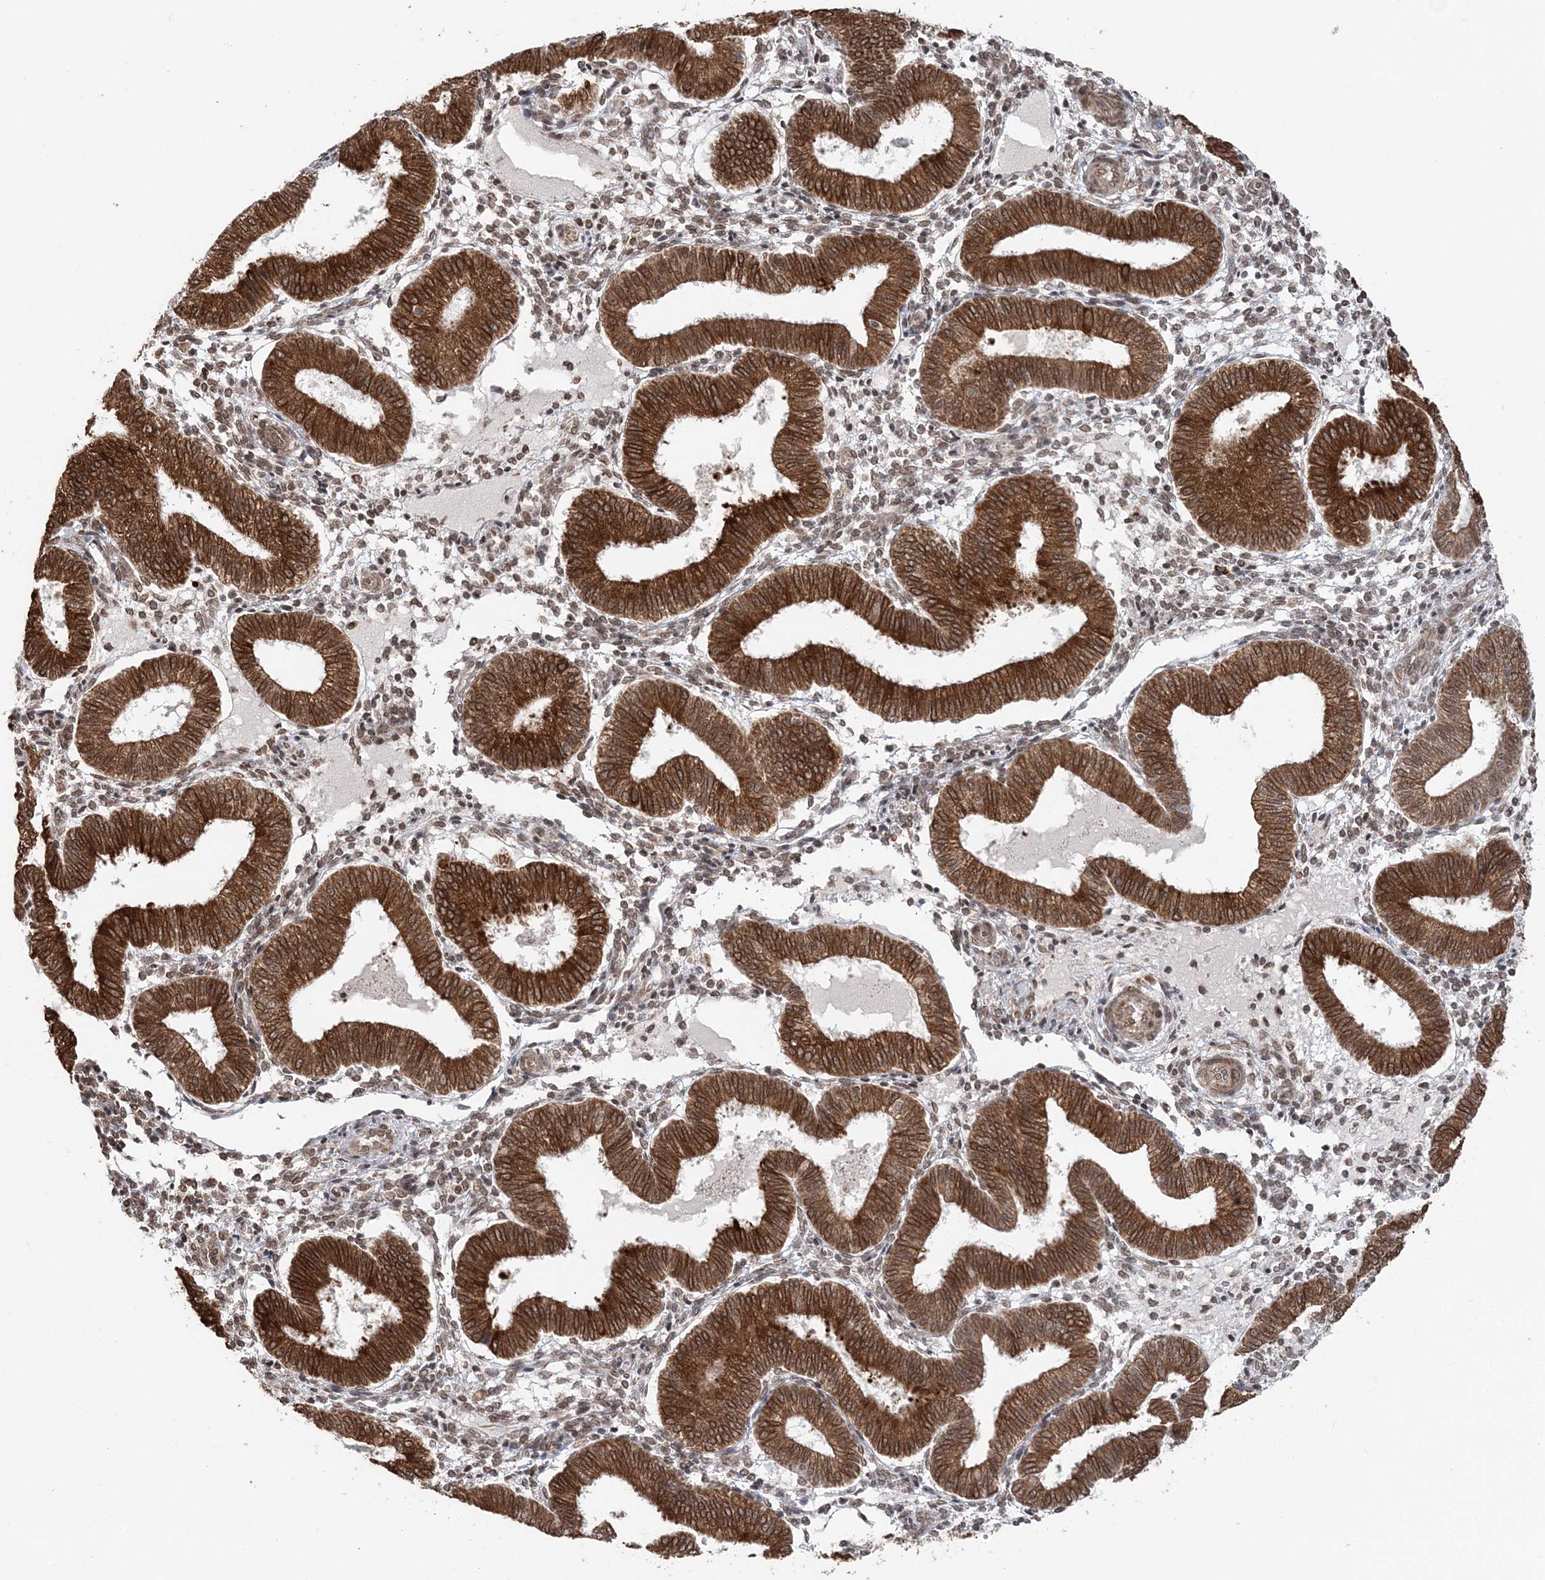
{"staining": {"intensity": "weak", "quantity": "25%-75%", "location": "cytoplasmic/membranous"}, "tissue": "endometrium", "cell_type": "Cells in endometrial stroma", "image_type": "normal", "snomed": [{"axis": "morphology", "description": "Normal tissue, NOS"}, {"axis": "topography", "description": "Endometrium"}], "caption": "A brown stain highlights weak cytoplasmic/membranous expression of a protein in cells in endometrial stroma of unremarkable endometrium.", "gene": "TMED10", "patient": {"sex": "female", "age": 39}}